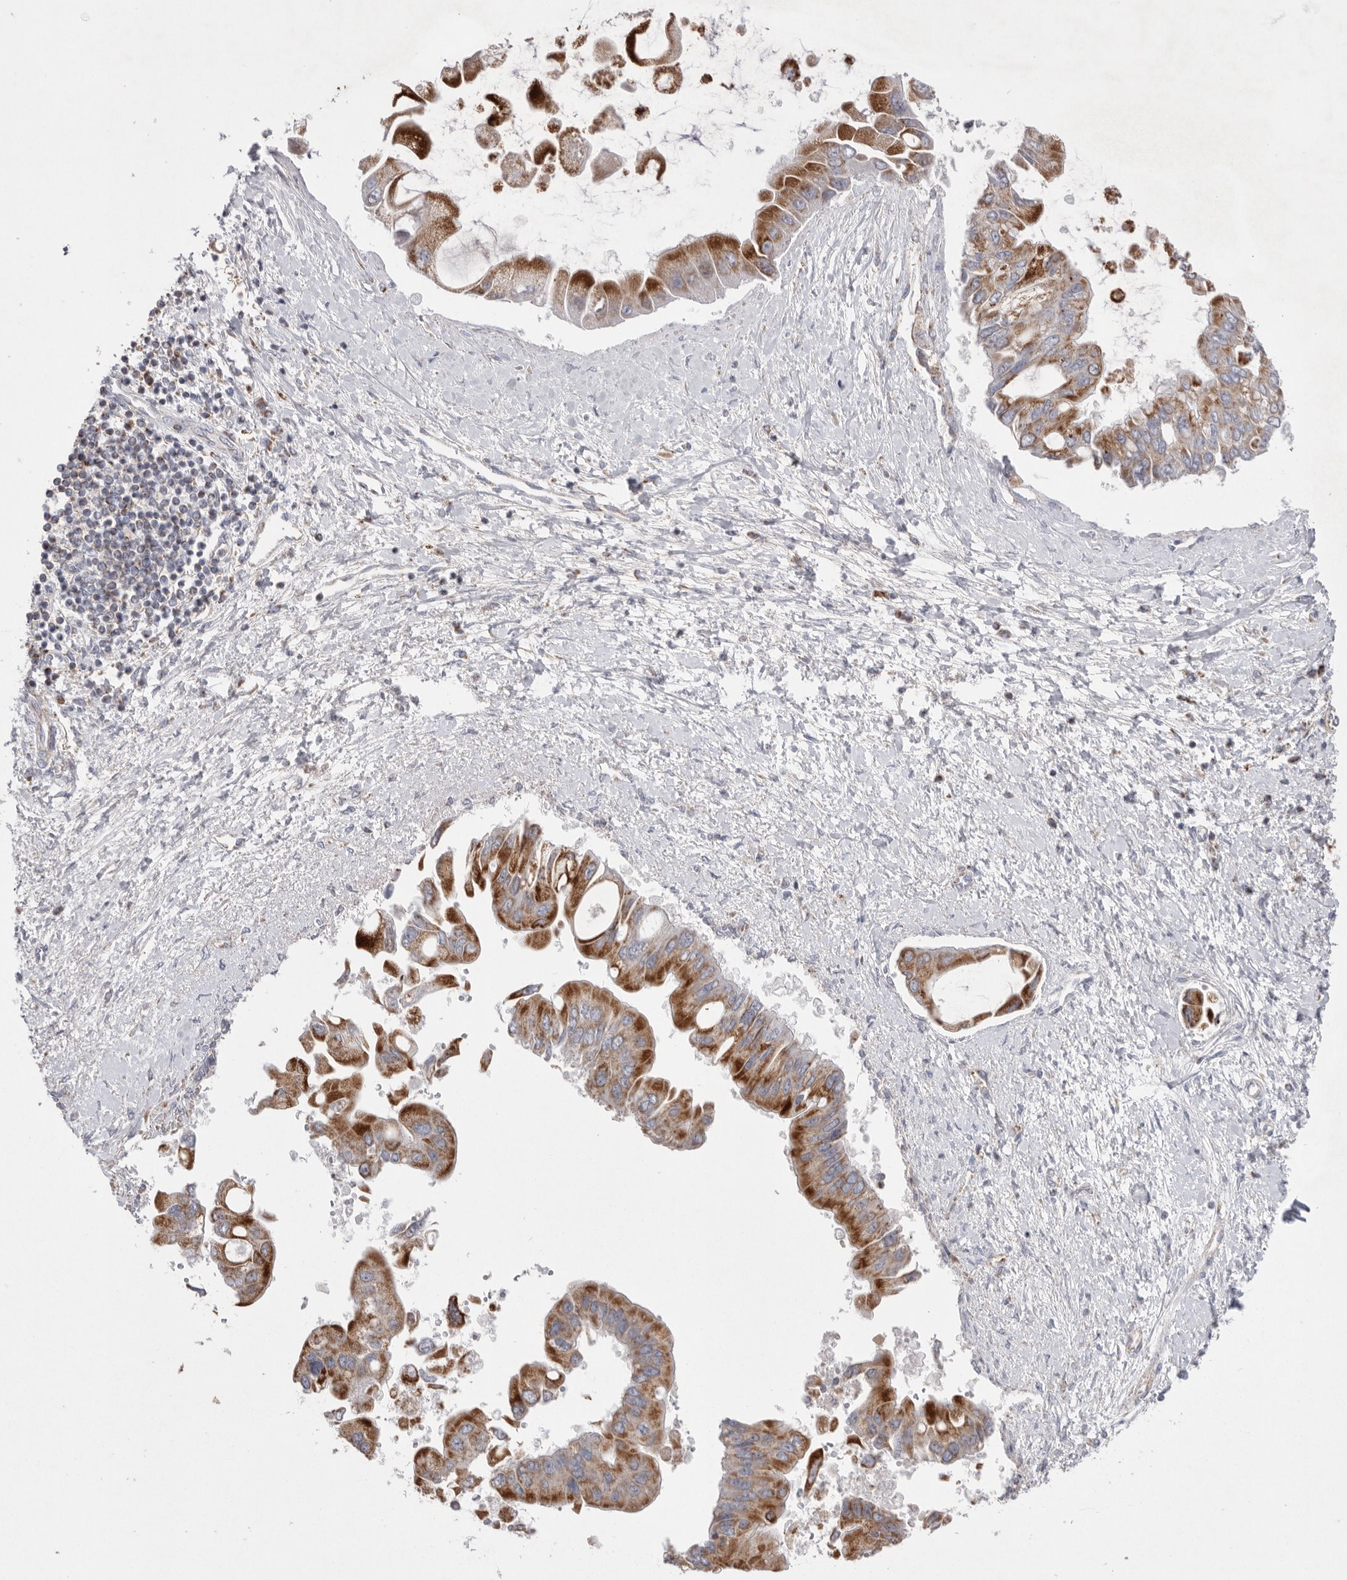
{"staining": {"intensity": "strong", "quantity": "25%-75%", "location": "cytoplasmic/membranous"}, "tissue": "liver cancer", "cell_type": "Tumor cells", "image_type": "cancer", "snomed": [{"axis": "morphology", "description": "Cholangiocarcinoma"}, {"axis": "topography", "description": "Liver"}], "caption": "Protein expression analysis of liver cancer shows strong cytoplasmic/membranous staining in about 25%-75% of tumor cells. (IHC, brightfield microscopy, high magnification).", "gene": "VDAC3", "patient": {"sex": "male", "age": 50}}